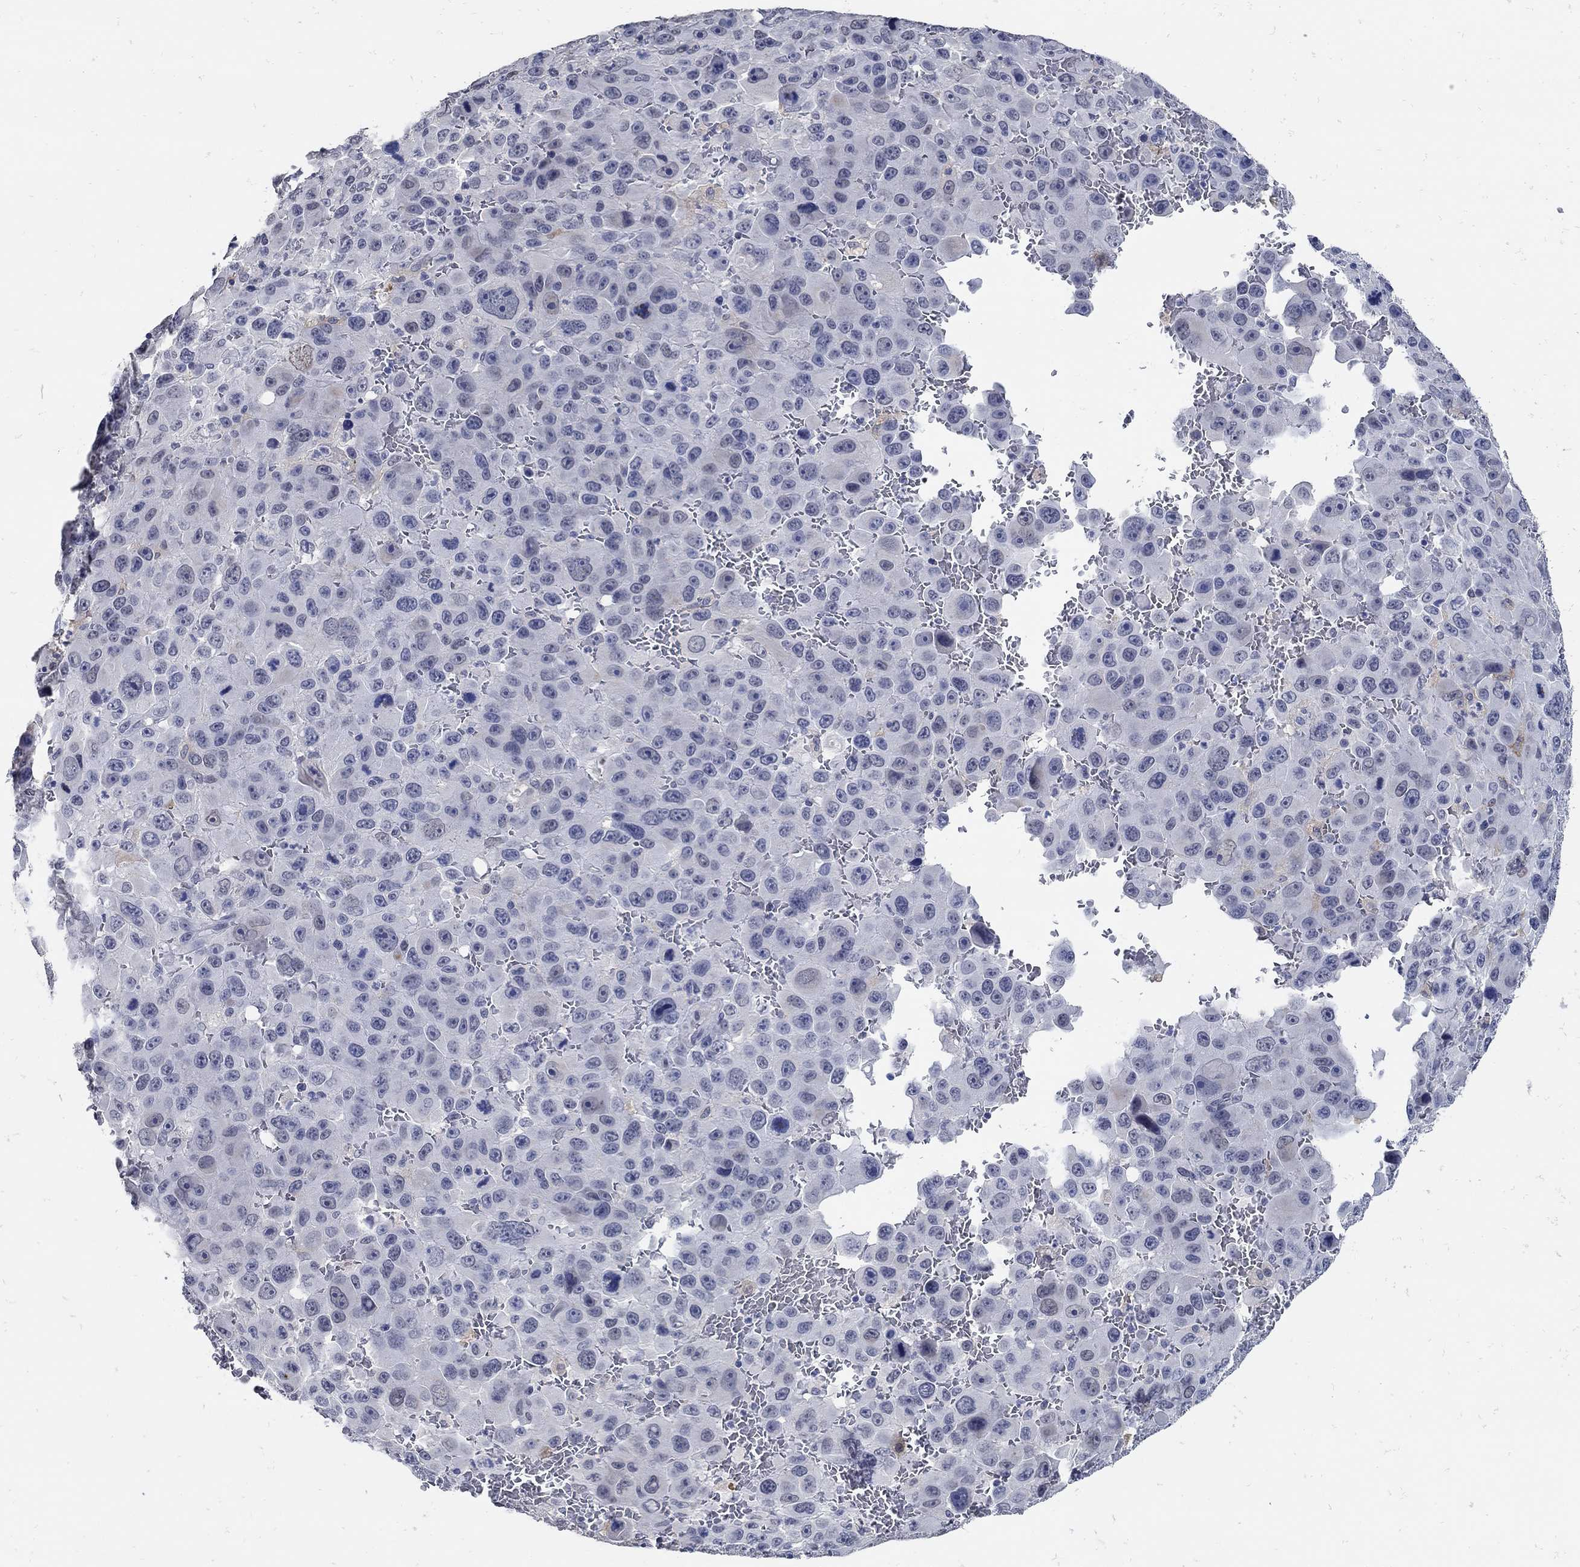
{"staining": {"intensity": "weak", "quantity": "<25%", "location": "cytoplasmic/membranous"}, "tissue": "melanoma", "cell_type": "Tumor cells", "image_type": "cancer", "snomed": [{"axis": "morphology", "description": "Malignant melanoma, NOS"}, {"axis": "topography", "description": "Skin"}], "caption": "Tumor cells are negative for protein expression in human malignant melanoma.", "gene": "KCNN3", "patient": {"sex": "female", "age": 91}}